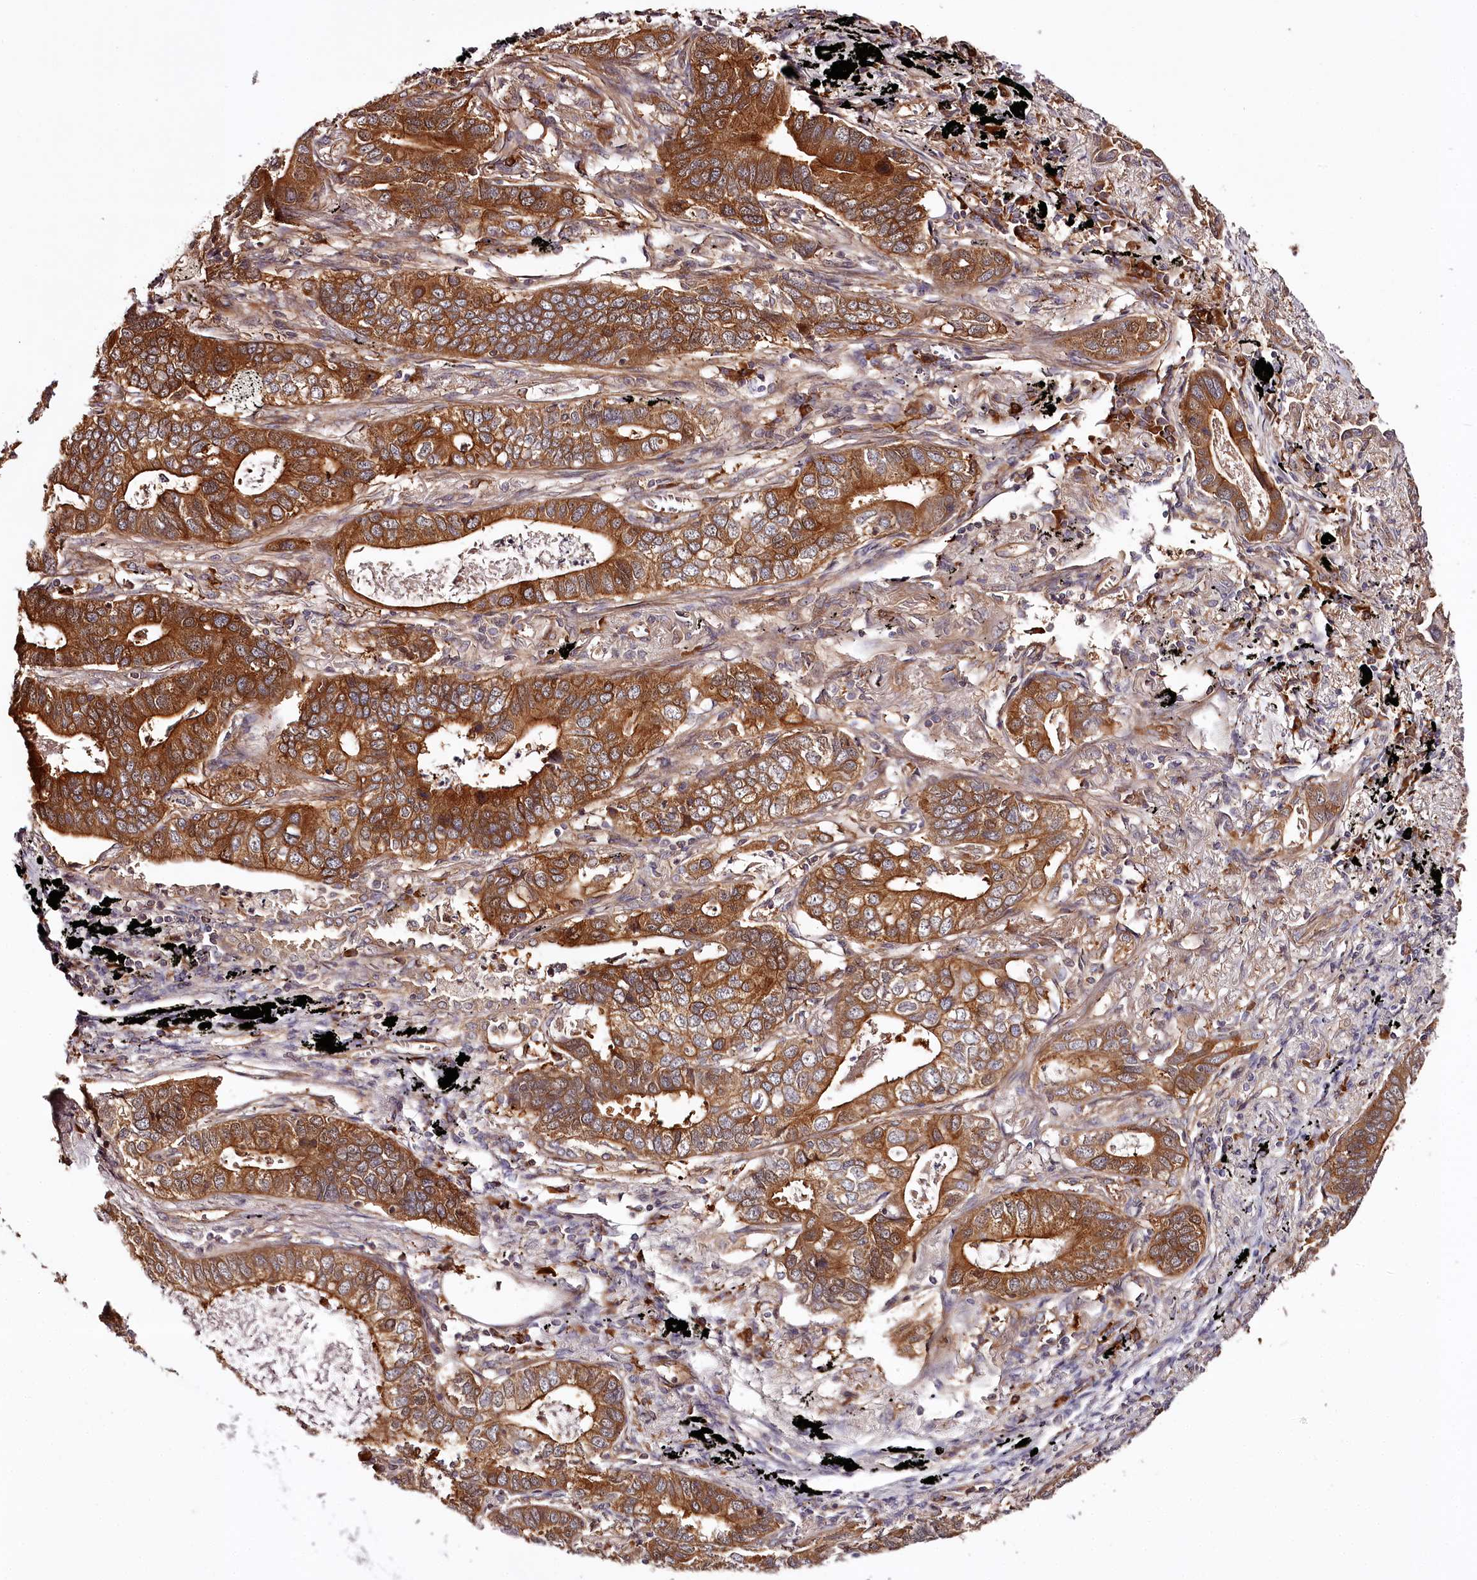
{"staining": {"intensity": "strong", "quantity": ">75%", "location": "cytoplasmic/membranous"}, "tissue": "lung cancer", "cell_type": "Tumor cells", "image_type": "cancer", "snomed": [{"axis": "morphology", "description": "Adenocarcinoma, NOS"}, {"axis": "topography", "description": "Lung"}], "caption": "This histopathology image shows lung adenocarcinoma stained with immunohistochemistry (IHC) to label a protein in brown. The cytoplasmic/membranous of tumor cells show strong positivity for the protein. Nuclei are counter-stained blue.", "gene": "TARS1", "patient": {"sex": "male", "age": 67}}